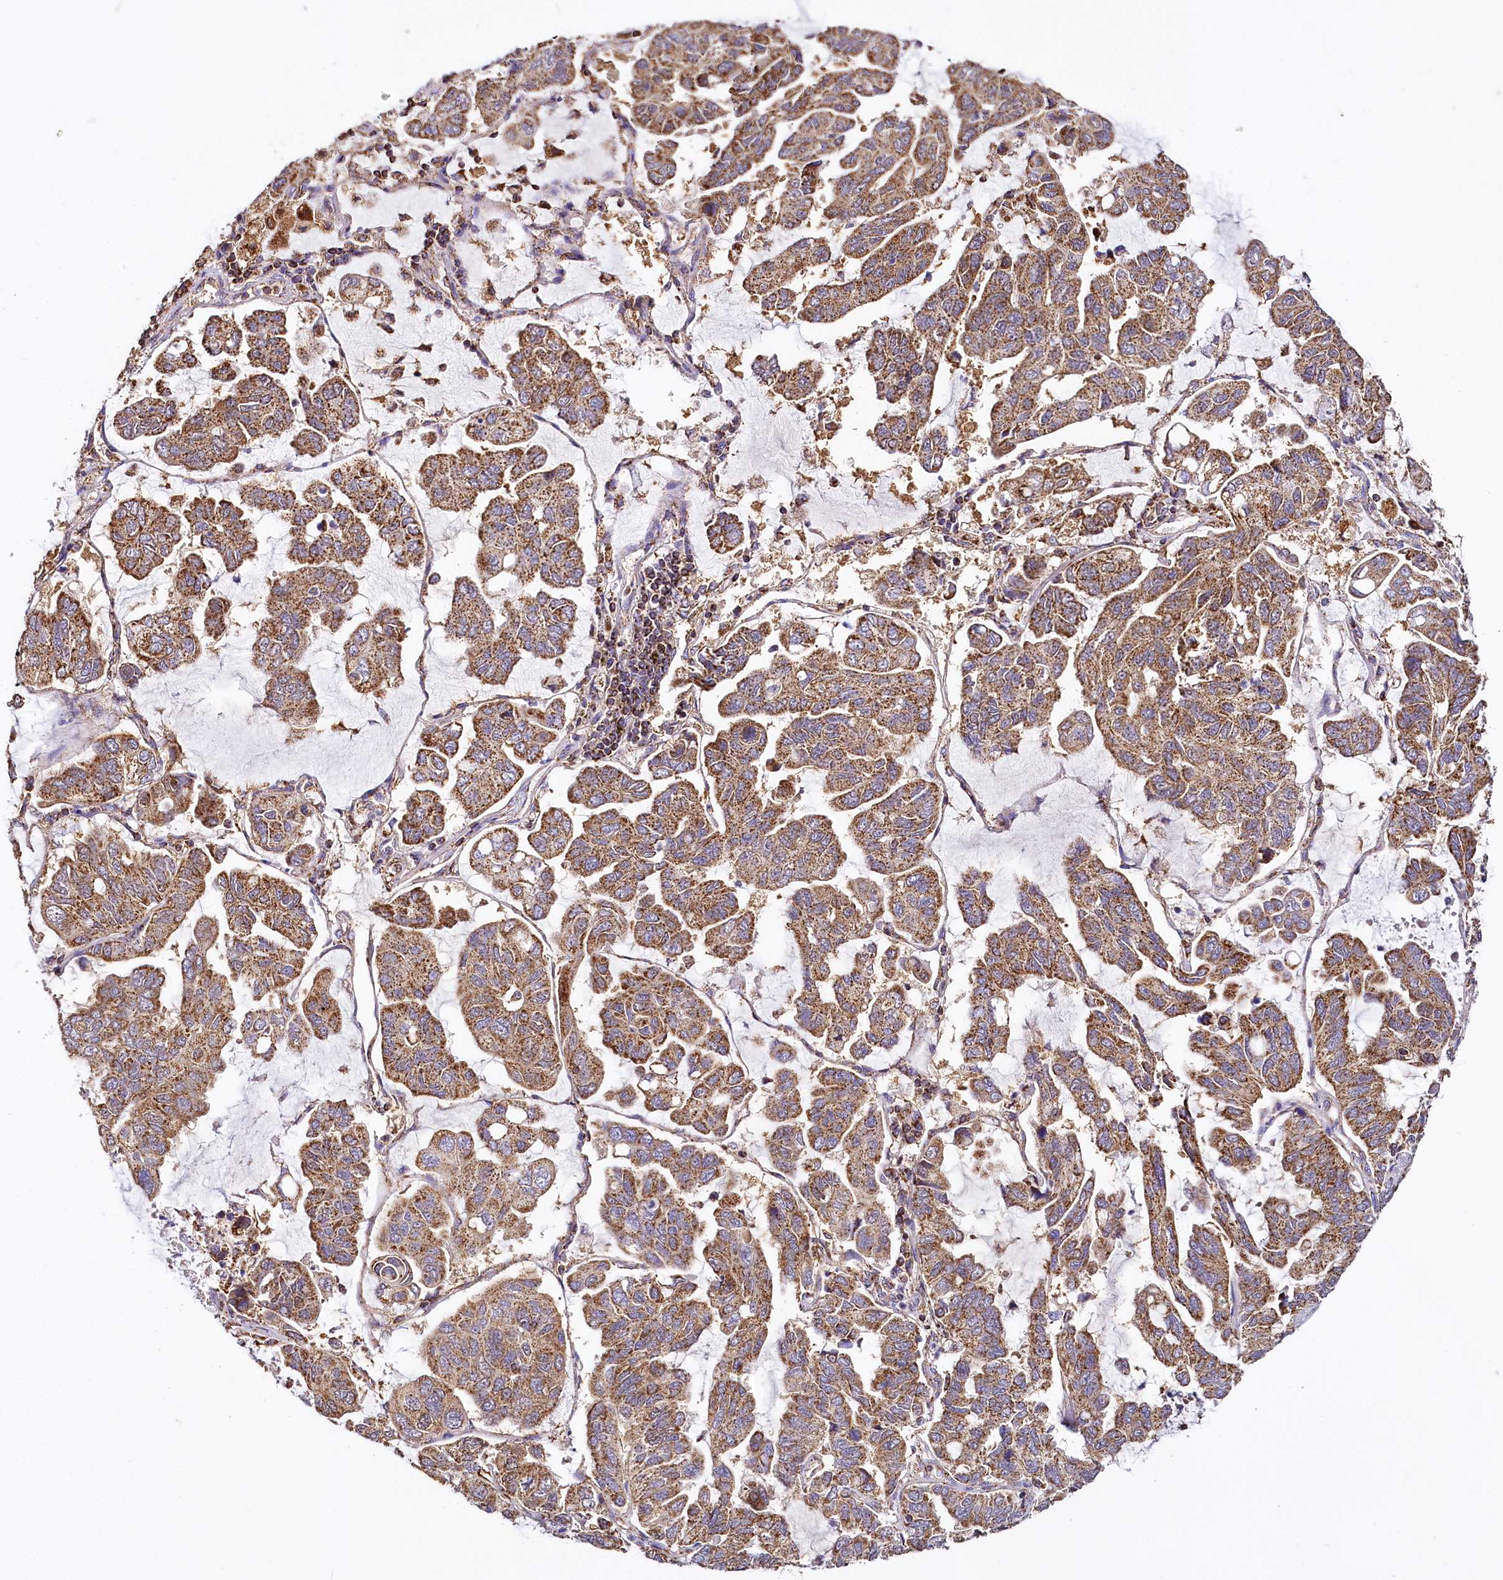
{"staining": {"intensity": "moderate", "quantity": ">75%", "location": "cytoplasmic/membranous"}, "tissue": "lung cancer", "cell_type": "Tumor cells", "image_type": "cancer", "snomed": [{"axis": "morphology", "description": "Adenocarcinoma, NOS"}, {"axis": "topography", "description": "Lung"}], "caption": "Moderate cytoplasmic/membranous protein expression is identified in about >75% of tumor cells in lung cancer.", "gene": "NUDT15", "patient": {"sex": "male", "age": 64}}